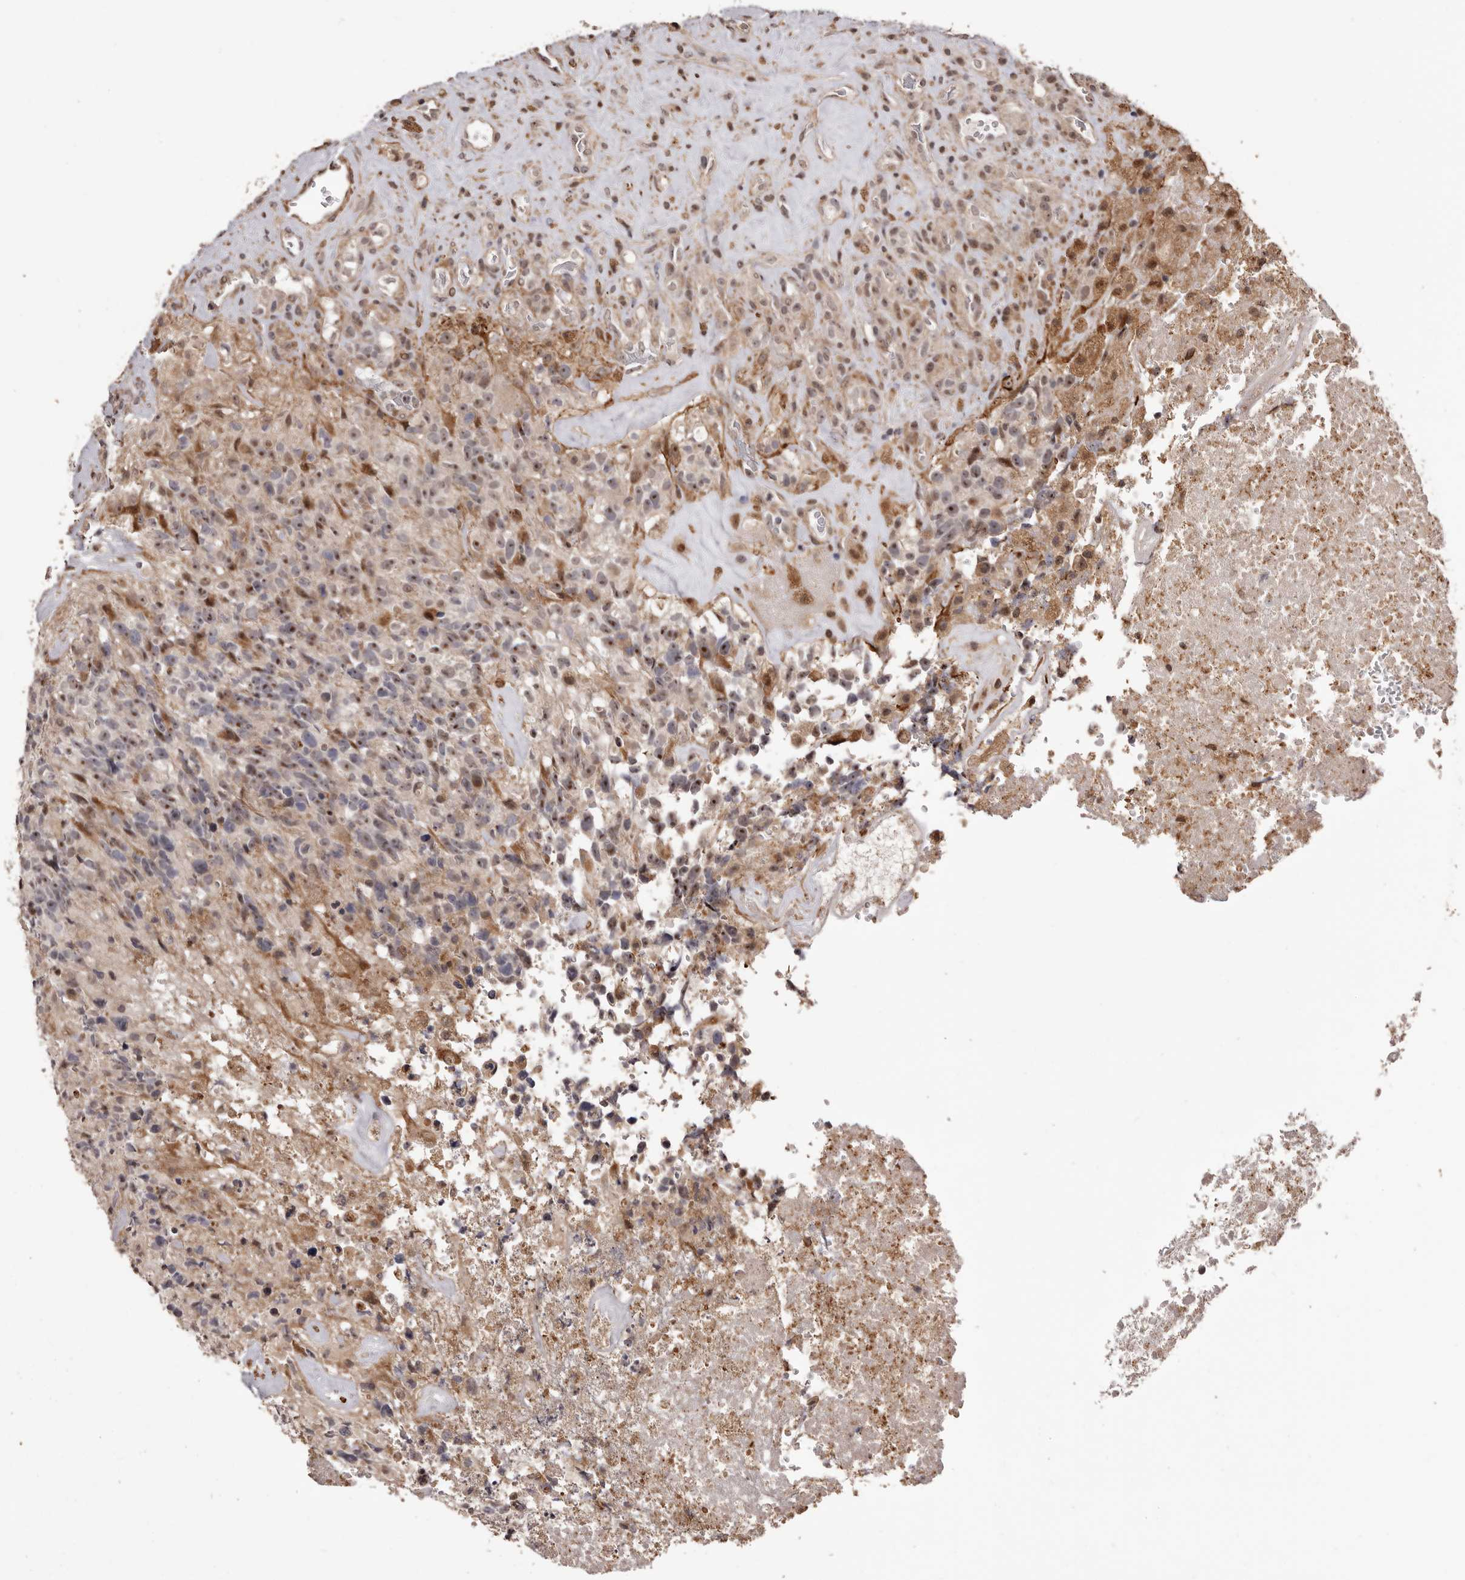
{"staining": {"intensity": "moderate", "quantity": "<25%", "location": "cytoplasmic/membranous,nuclear"}, "tissue": "glioma", "cell_type": "Tumor cells", "image_type": "cancer", "snomed": [{"axis": "morphology", "description": "Glioma, malignant, High grade"}, {"axis": "topography", "description": "Brain"}], "caption": "A histopathology image of high-grade glioma (malignant) stained for a protein exhibits moderate cytoplasmic/membranous and nuclear brown staining in tumor cells.", "gene": "ZCCHC7", "patient": {"sex": "male", "age": 69}}